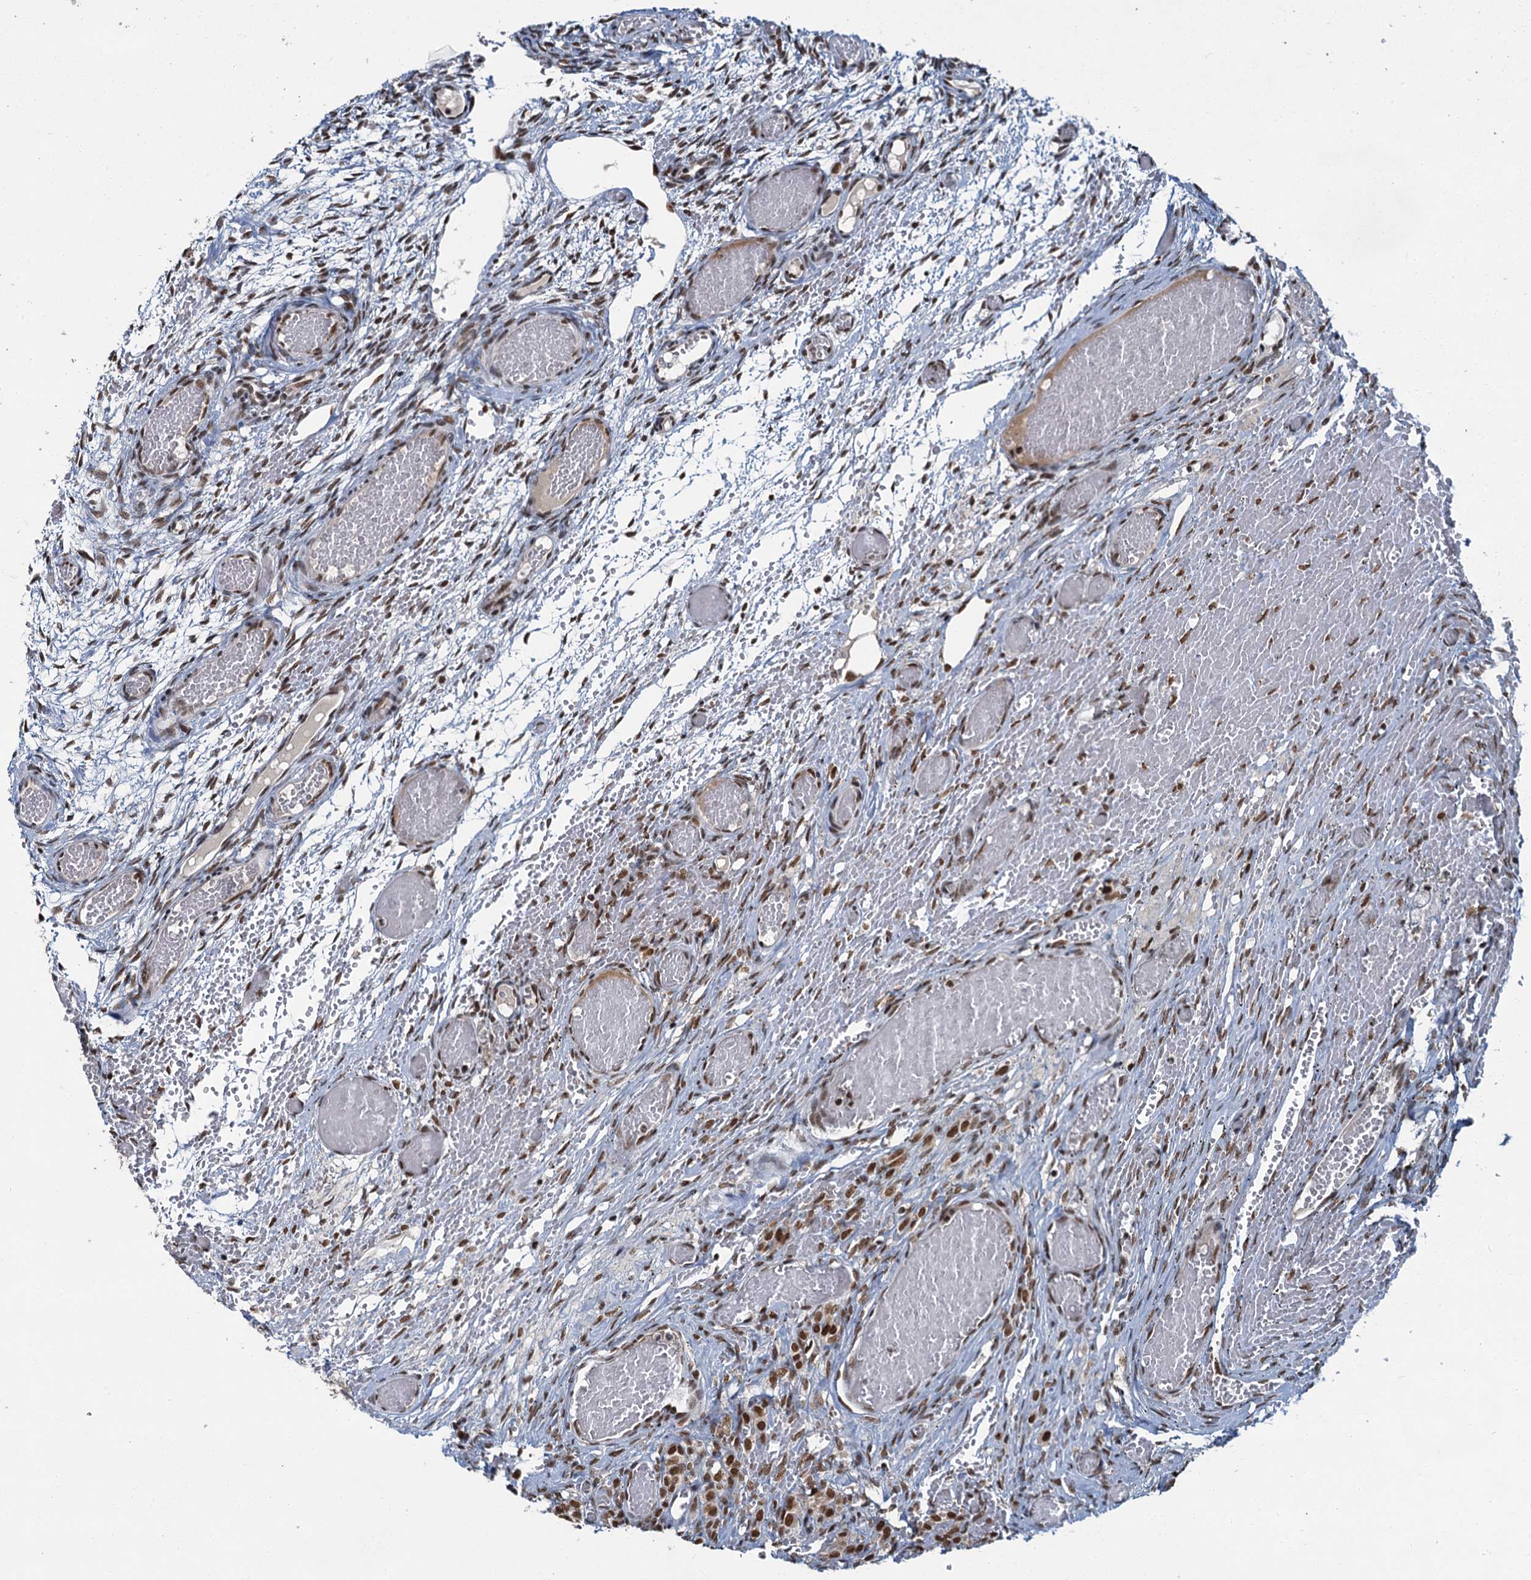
{"staining": {"intensity": "moderate", "quantity": ">75%", "location": "nuclear"}, "tissue": "ovary", "cell_type": "Follicle cells", "image_type": "normal", "snomed": [{"axis": "morphology", "description": "Adenocarcinoma, NOS"}, {"axis": "topography", "description": "Endometrium"}], "caption": "IHC histopathology image of unremarkable ovary stained for a protein (brown), which exhibits medium levels of moderate nuclear staining in about >75% of follicle cells.", "gene": "PPHLN1", "patient": {"sex": "female", "age": 32}}